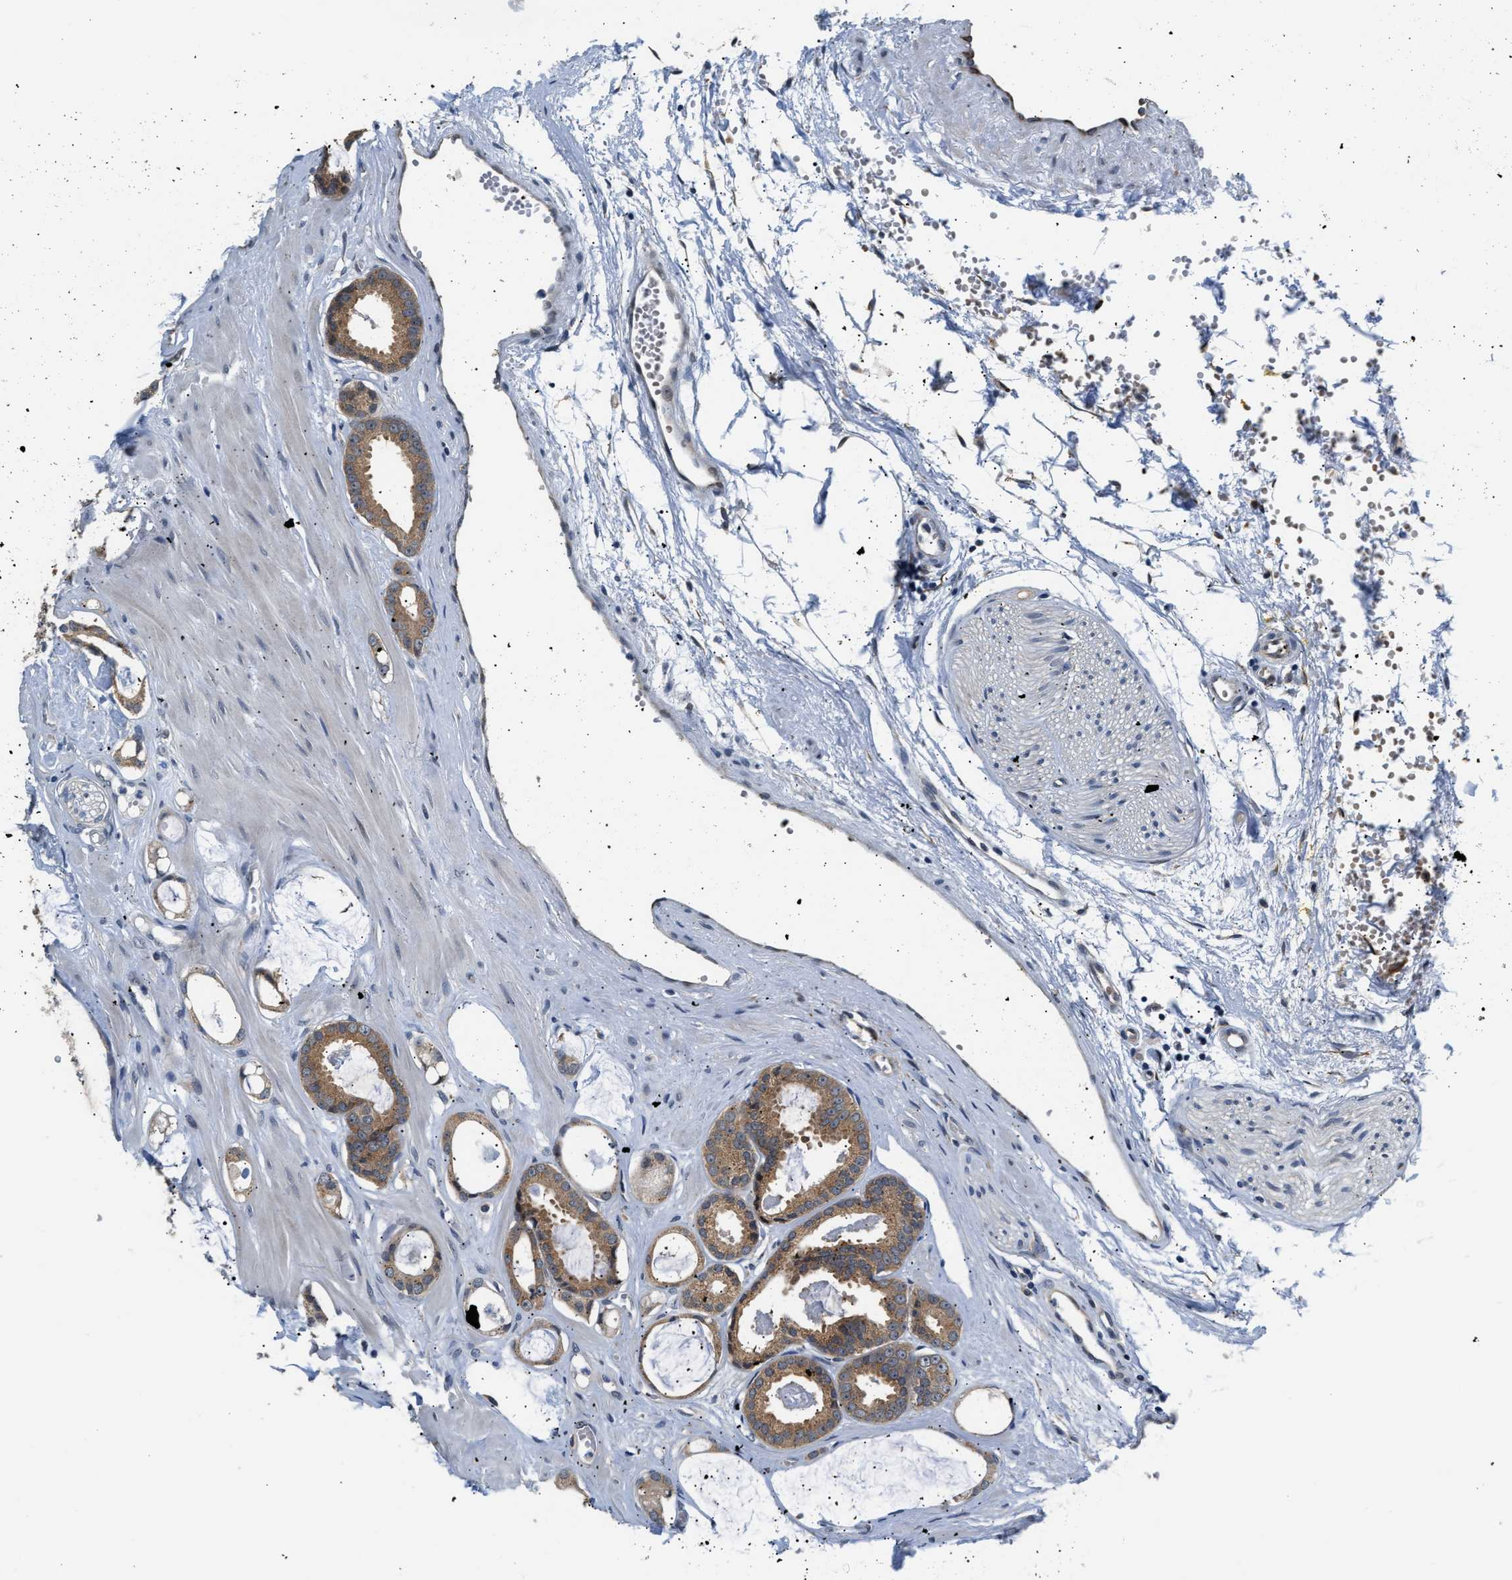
{"staining": {"intensity": "moderate", "quantity": ">75%", "location": "cytoplasmic/membranous"}, "tissue": "prostate cancer", "cell_type": "Tumor cells", "image_type": "cancer", "snomed": [{"axis": "morphology", "description": "Adenocarcinoma, Low grade"}, {"axis": "topography", "description": "Prostate"}], "caption": "A micrograph showing moderate cytoplasmic/membranous staining in approximately >75% of tumor cells in prostate cancer, as visualized by brown immunohistochemical staining.", "gene": "PPM1H", "patient": {"sex": "male", "age": 53}}